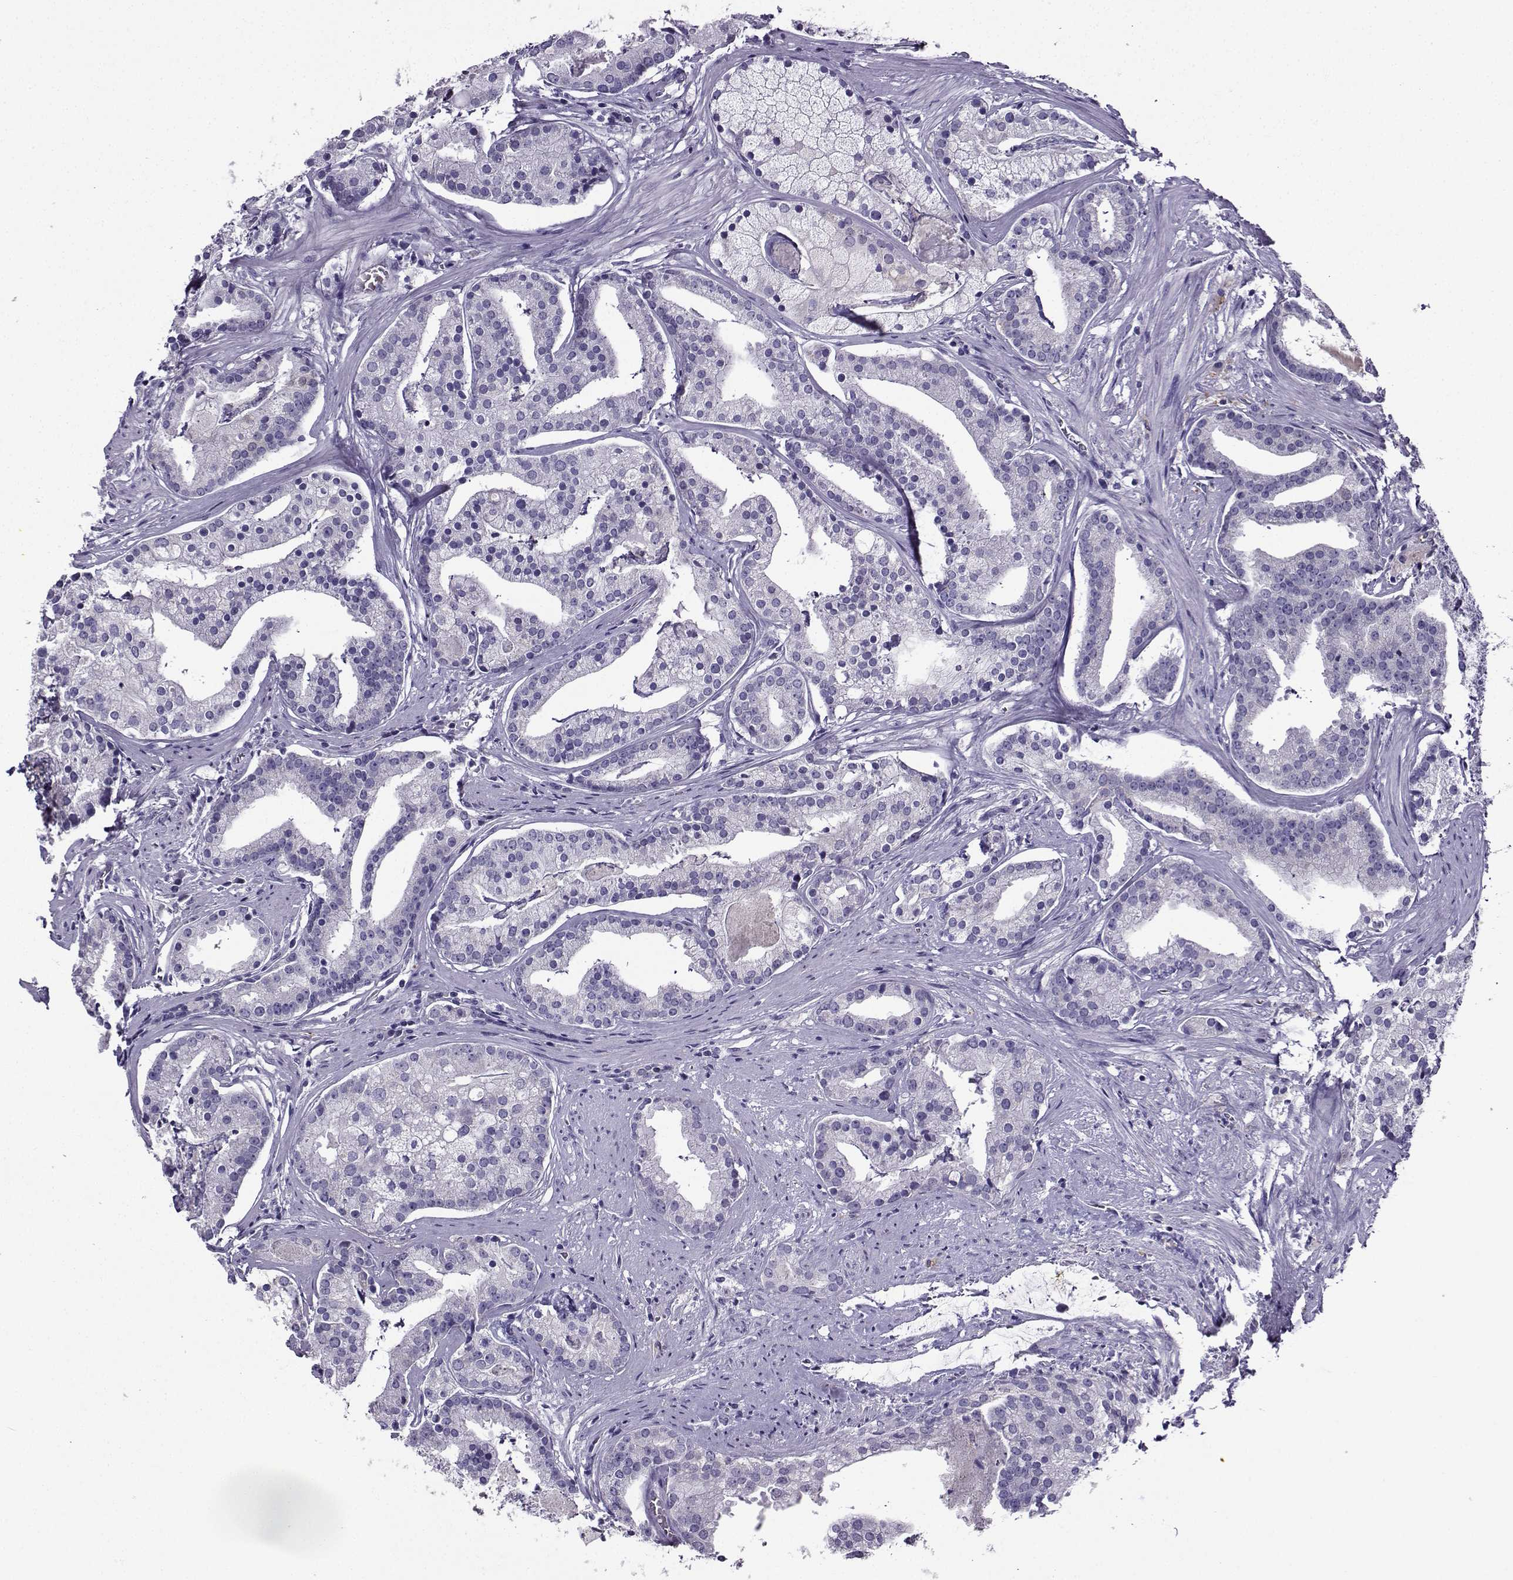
{"staining": {"intensity": "negative", "quantity": "none", "location": "none"}, "tissue": "prostate cancer", "cell_type": "Tumor cells", "image_type": "cancer", "snomed": [{"axis": "morphology", "description": "Adenocarcinoma, NOS"}, {"axis": "topography", "description": "Prostate and seminal vesicle, NOS"}, {"axis": "topography", "description": "Prostate"}], "caption": "Image shows no protein expression in tumor cells of prostate adenocarcinoma tissue.", "gene": "LINGO1", "patient": {"sex": "male", "age": 44}}